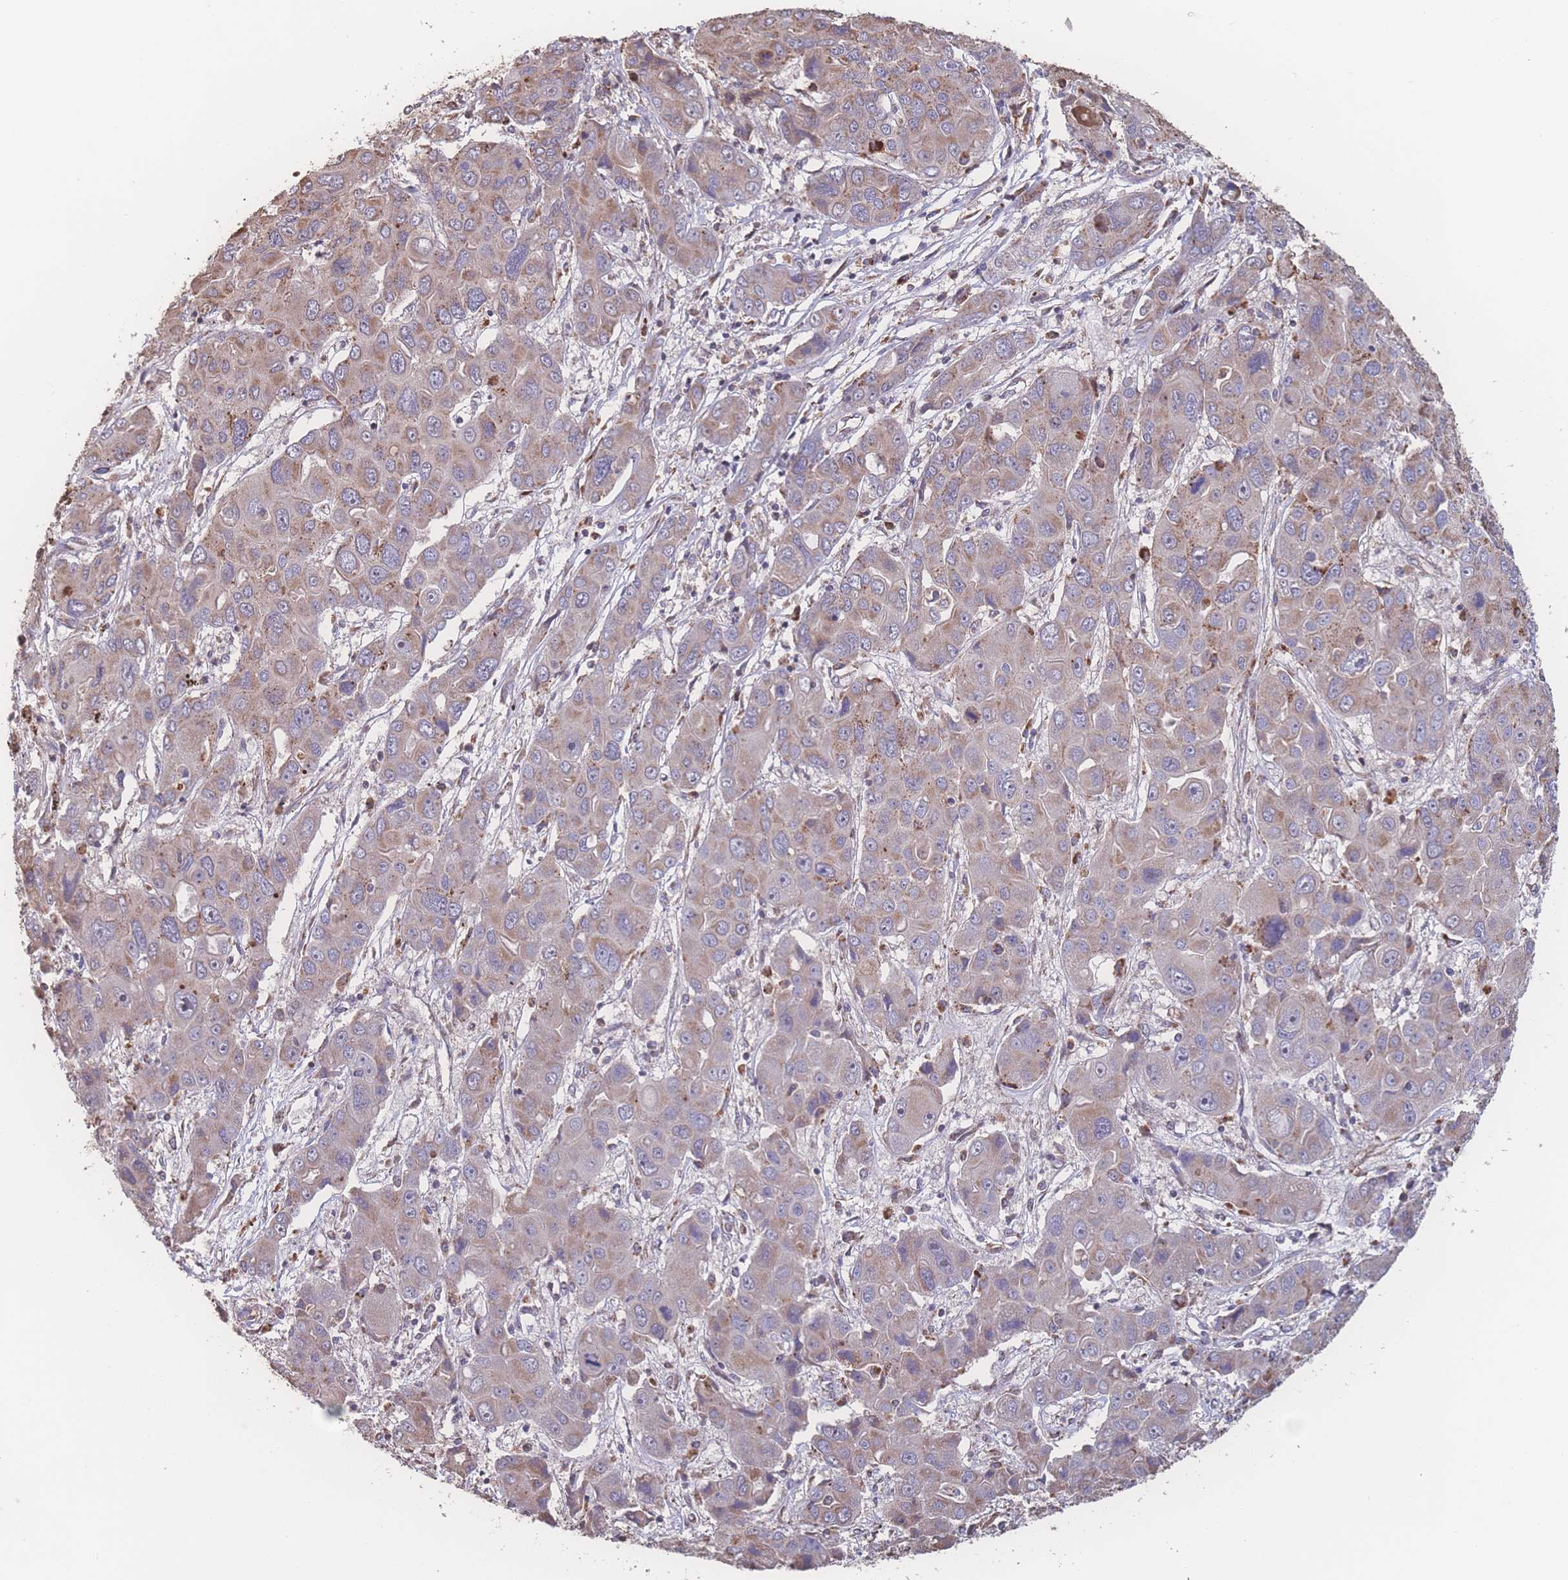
{"staining": {"intensity": "moderate", "quantity": "25%-75%", "location": "cytoplasmic/membranous"}, "tissue": "liver cancer", "cell_type": "Tumor cells", "image_type": "cancer", "snomed": [{"axis": "morphology", "description": "Cholangiocarcinoma"}, {"axis": "topography", "description": "Liver"}], "caption": "Immunohistochemical staining of cholangiocarcinoma (liver) demonstrates medium levels of moderate cytoplasmic/membranous protein expression in approximately 25%-75% of tumor cells.", "gene": "SGSM3", "patient": {"sex": "male", "age": 67}}